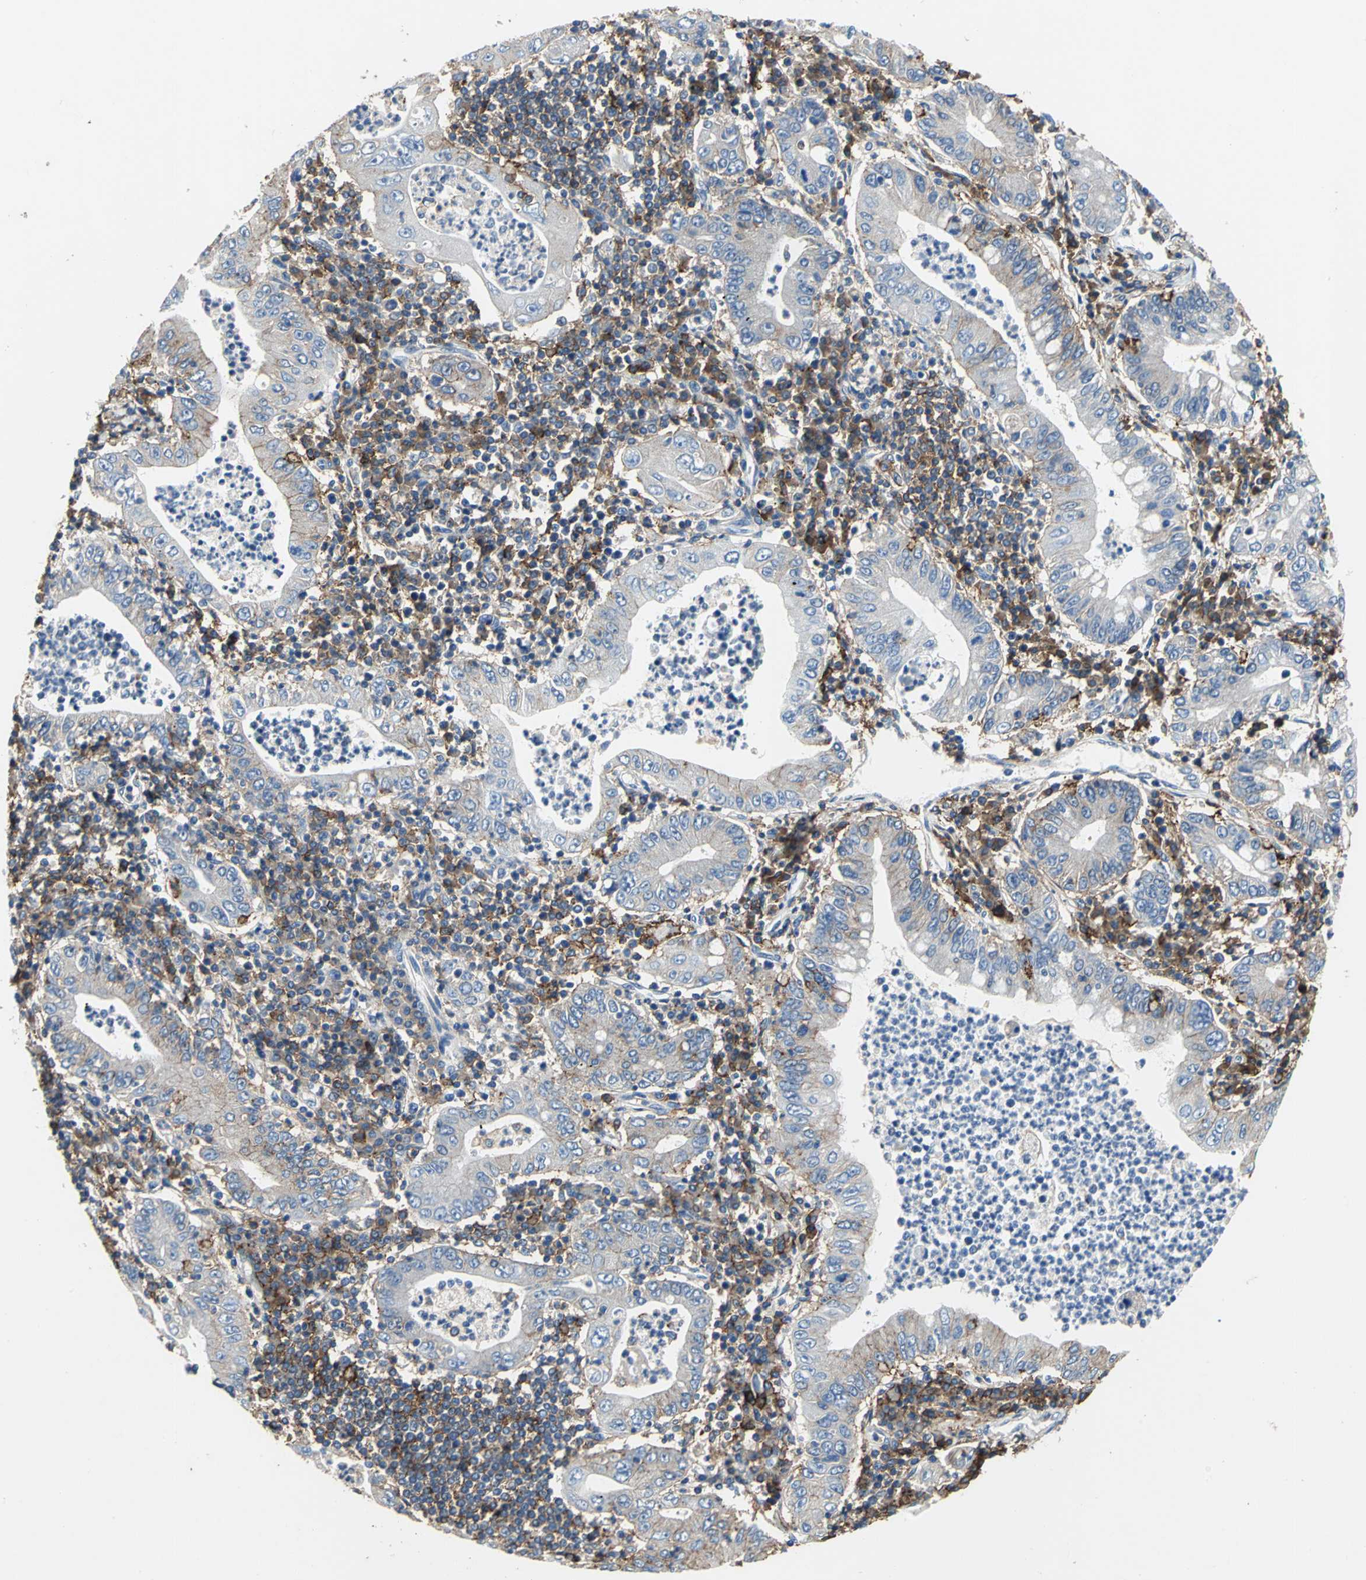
{"staining": {"intensity": "weak", "quantity": "<25%", "location": "cytoplasmic/membranous"}, "tissue": "stomach cancer", "cell_type": "Tumor cells", "image_type": "cancer", "snomed": [{"axis": "morphology", "description": "Normal tissue, NOS"}, {"axis": "morphology", "description": "Adenocarcinoma, NOS"}, {"axis": "topography", "description": "Esophagus"}, {"axis": "topography", "description": "Stomach, upper"}, {"axis": "topography", "description": "Peripheral nerve tissue"}], "caption": "Image shows no significant protein positivity in tumor cells of adenocarcinoma (stomach).", "gene": "CD44", "patient": {"sex": "male", "age": 62}}